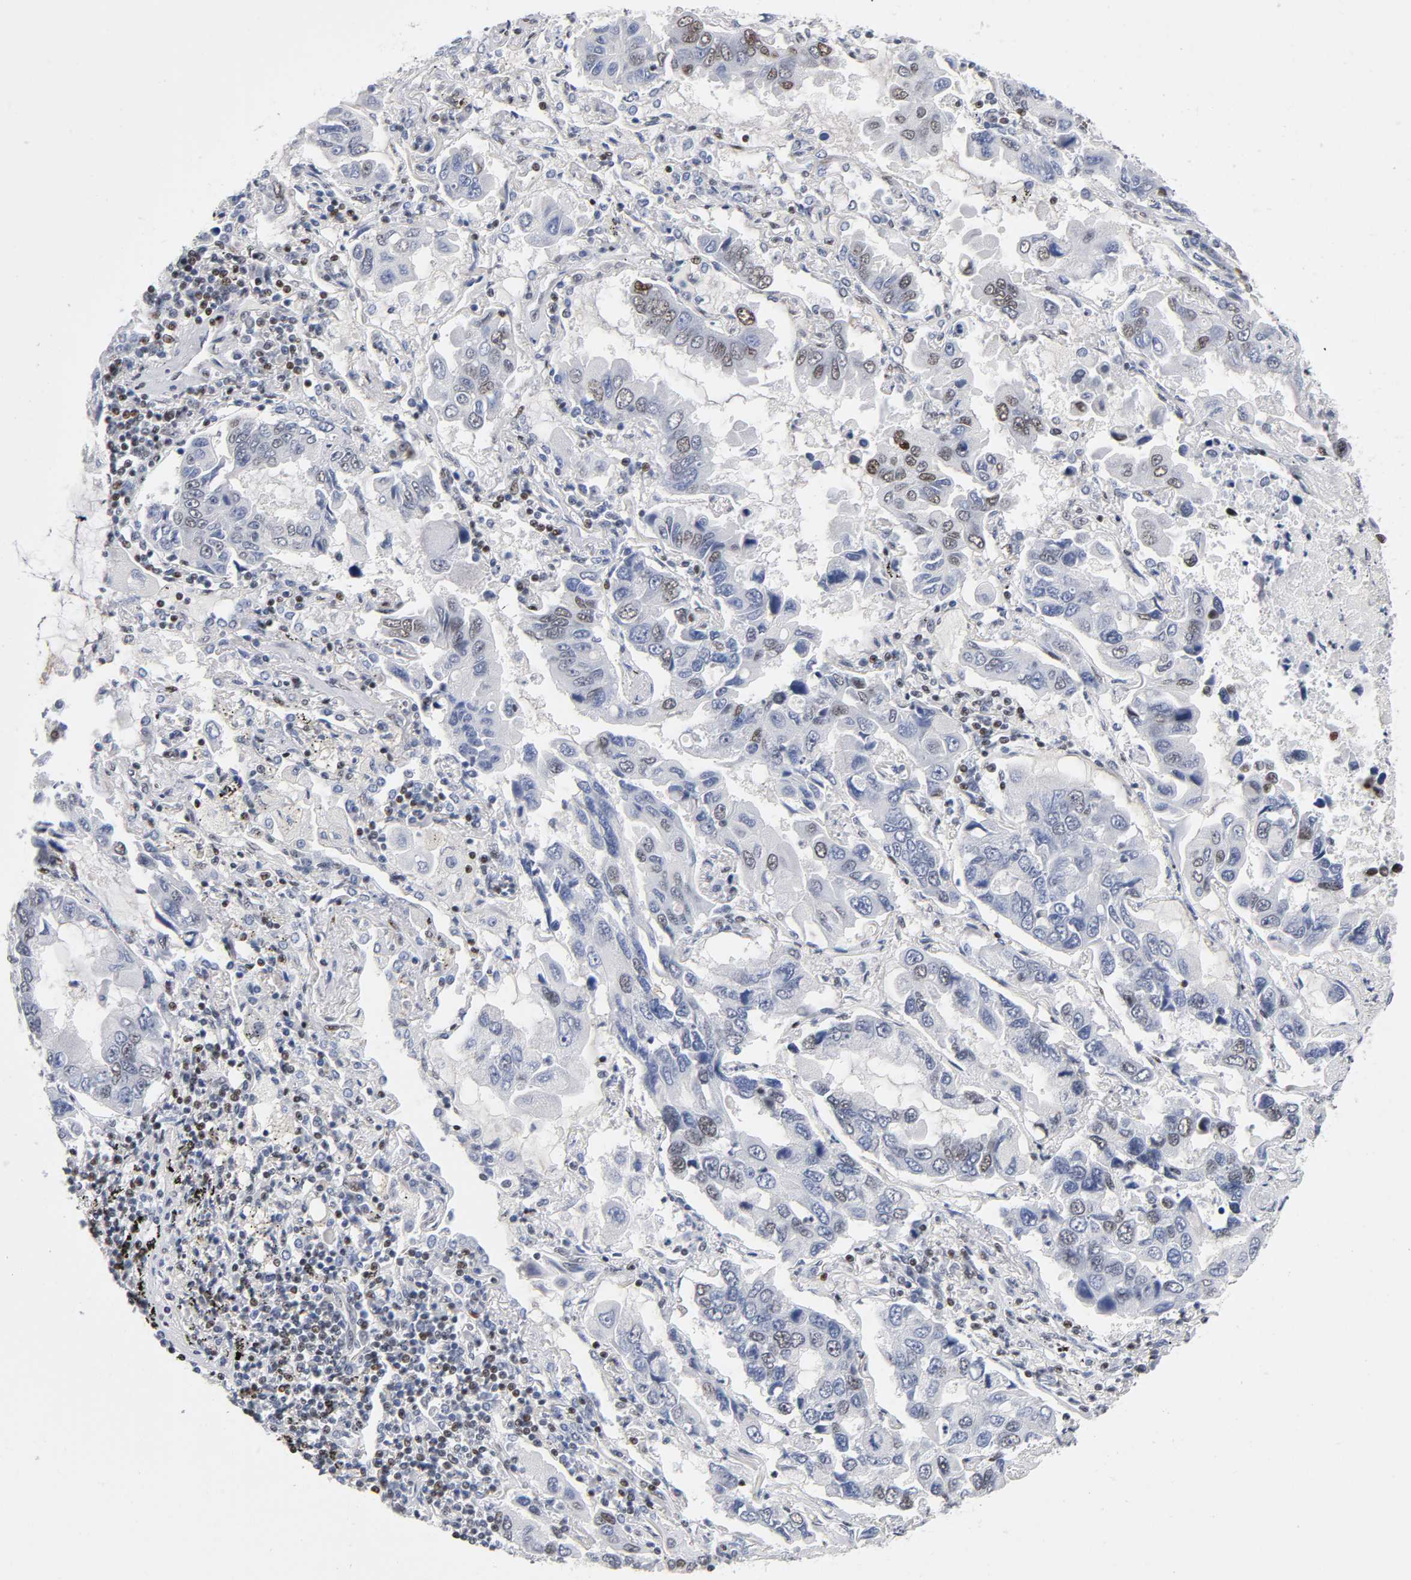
{"staining": {"intensity": "moderate", "quantity": "<25%", "location": "nuclear"}, "tissue": "lung cancer", "cell_type": "Tumor cells", "image_type": "cancer", "snomed": [{"axis": "morphology", "description": "Adenocarcinoma, NOS"}, {"axis": "topography", "description": "Lung"}], "caption": "Protein expression analysis of lung cancer (adenocarcinoma) shows moderate nuclear expression in approximately <25% of tumor cells.", "gene": "SP3", "patient": {"sex": "male", "age": 64}}